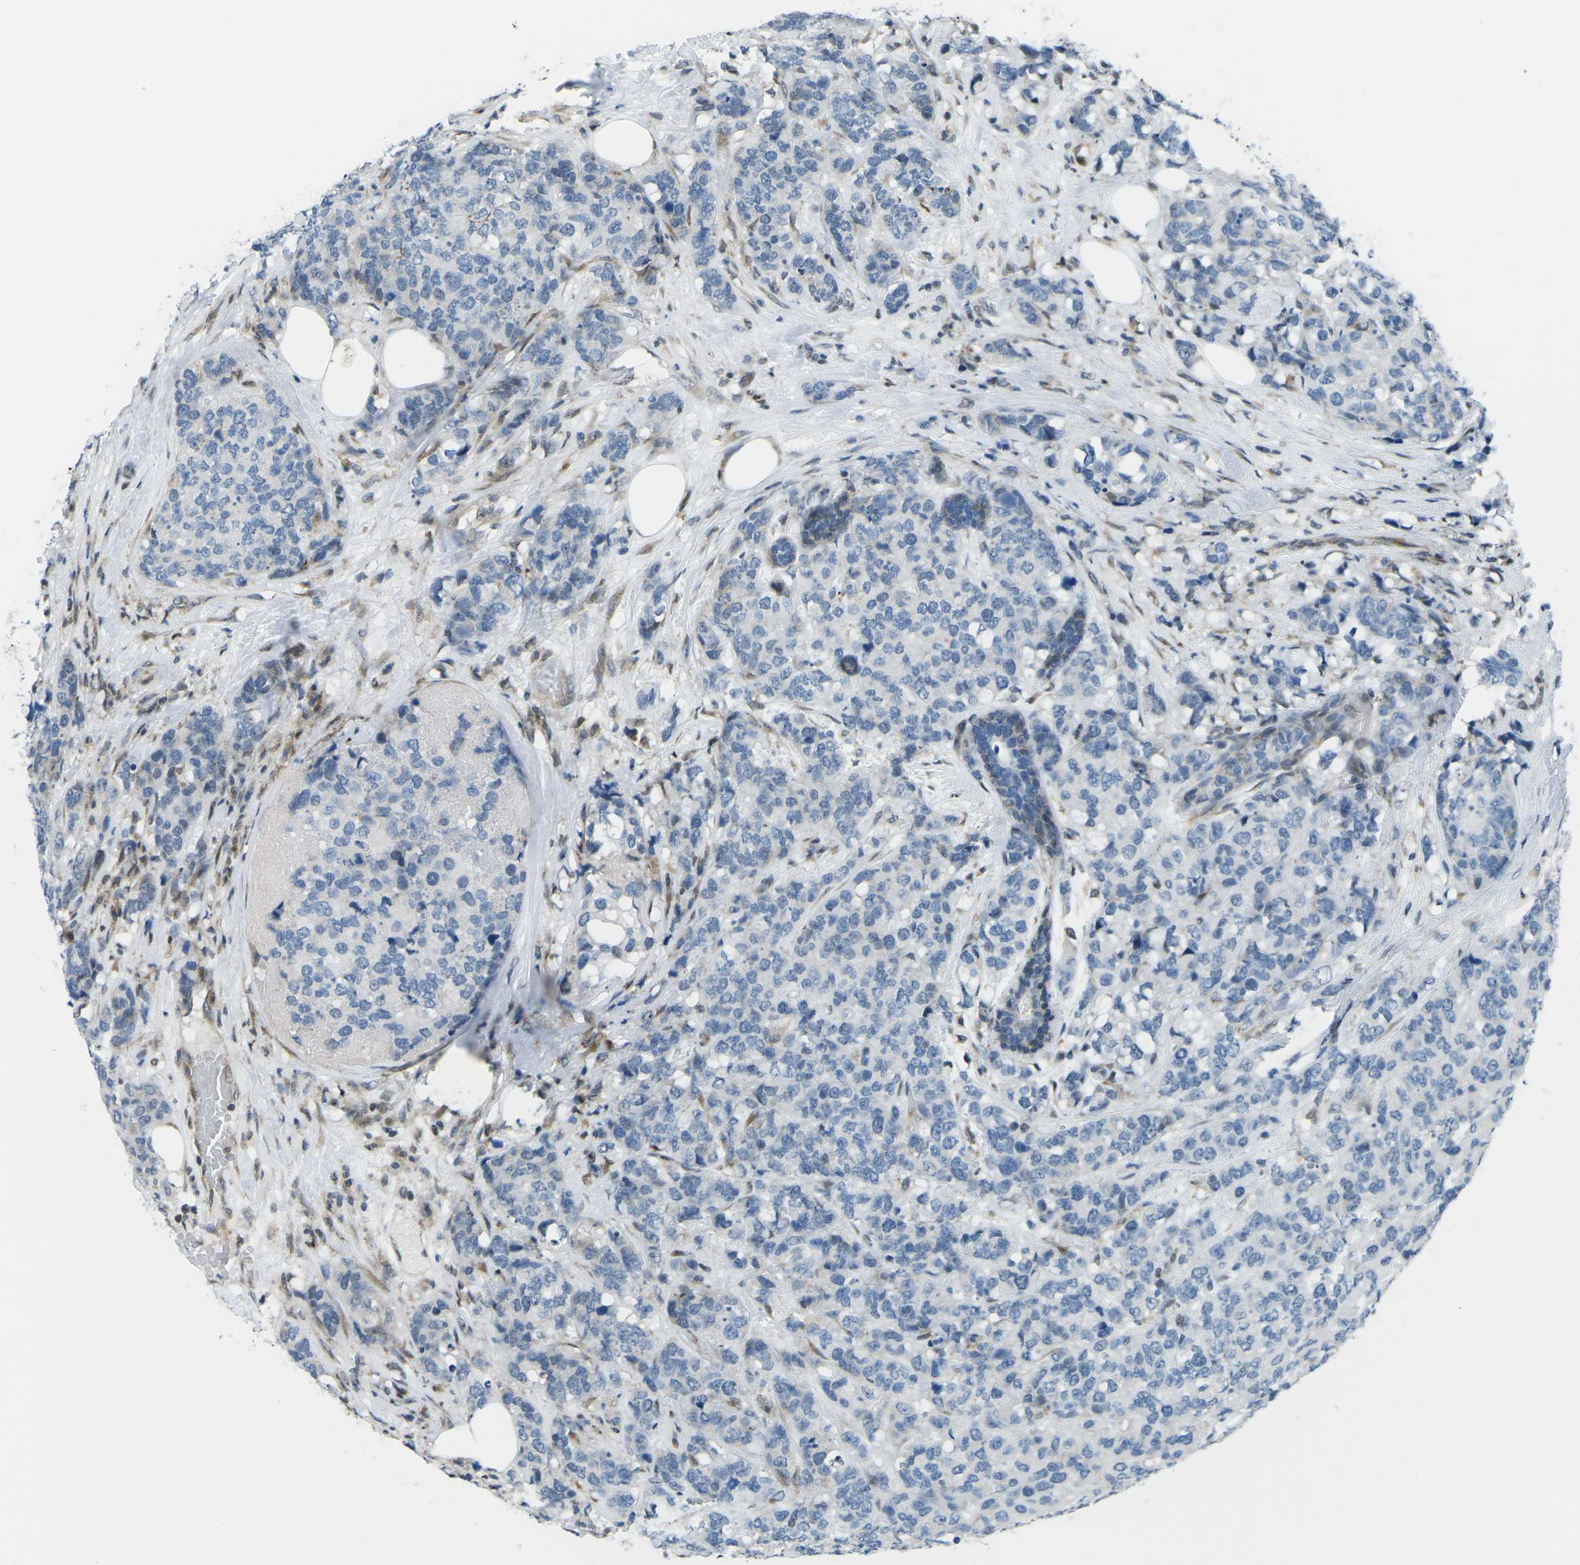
{"staining": {"intensity": "negative", "quantity": "none", "location": "none"}, "tissue": "breast cancer", "cell_type": "Tumor cells", "image_type": "cancer", "snomed": [{"axis": "morphology", "description": "Lobular carcinoma"}, {"axis": "topography", "description": "Breast"}], "caption": "High magnification brightfield microscopy of lobular carcinoma (breast) stained with DAB (3,3'-diaminobenzidine) (brown) and counterstained with hematoxylin (blue): tumor cells show no significant staining.", "gene": "MBNL1", "patient": {"sex": "female", "age": 59}}